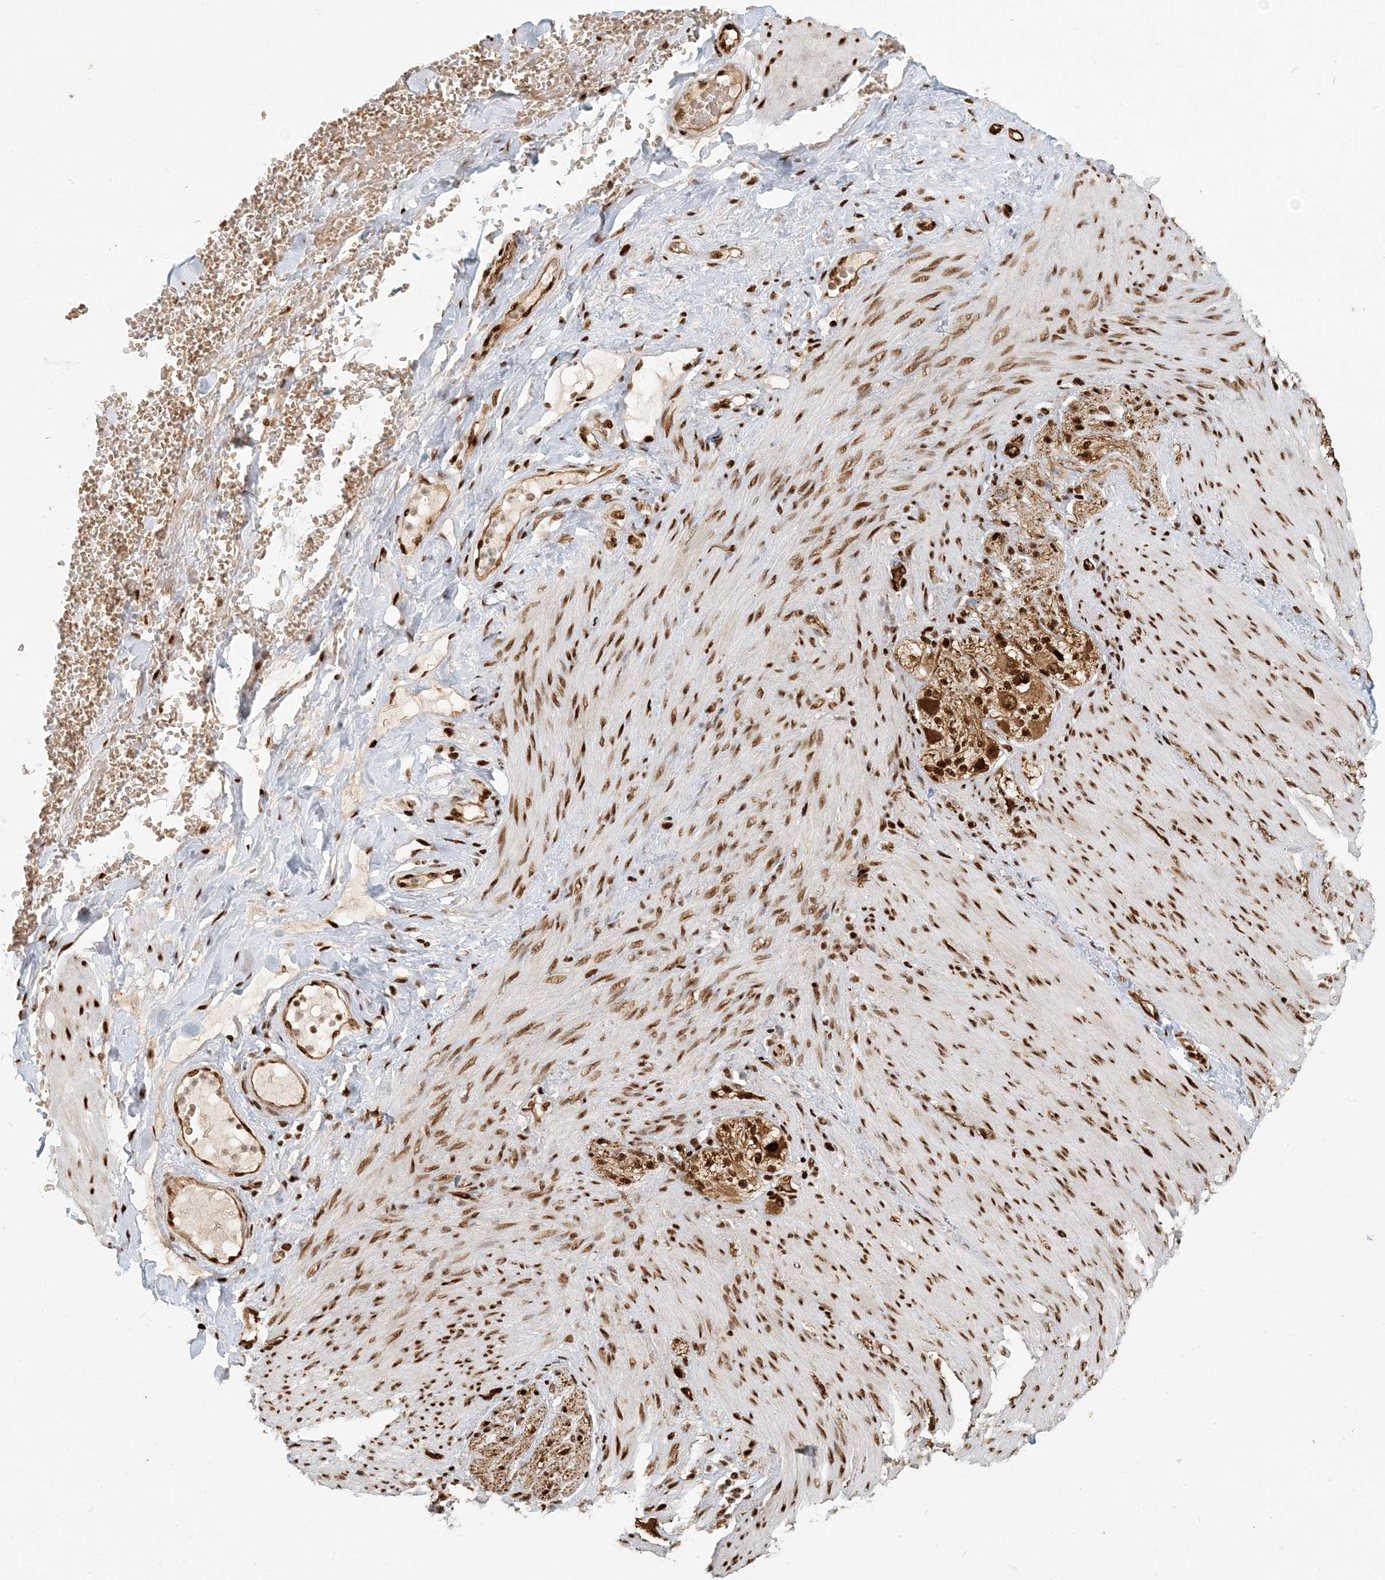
{"staining": {"intensity": "strong", "quantity": ">75%", "location": "nuclear"}, "tissue": "adipose tissue", "cell_type": "Adipocytes", "image_type": "normal", "snomed": [{"axis": "morphology", "description": "Normal tissue, NOS"}, {"axis": "topography", "description": "Colon"}, {"axis": "topography", "description": "Peripheral nerve tissue"}], "caption": "About >75% of adipocytes in benign adipose tissue show strong nuclear protein staining as visualized by brown immunohistochemical staining.", "gene": "CKS1B", "patient": {"sex": "female", "age": 61}}